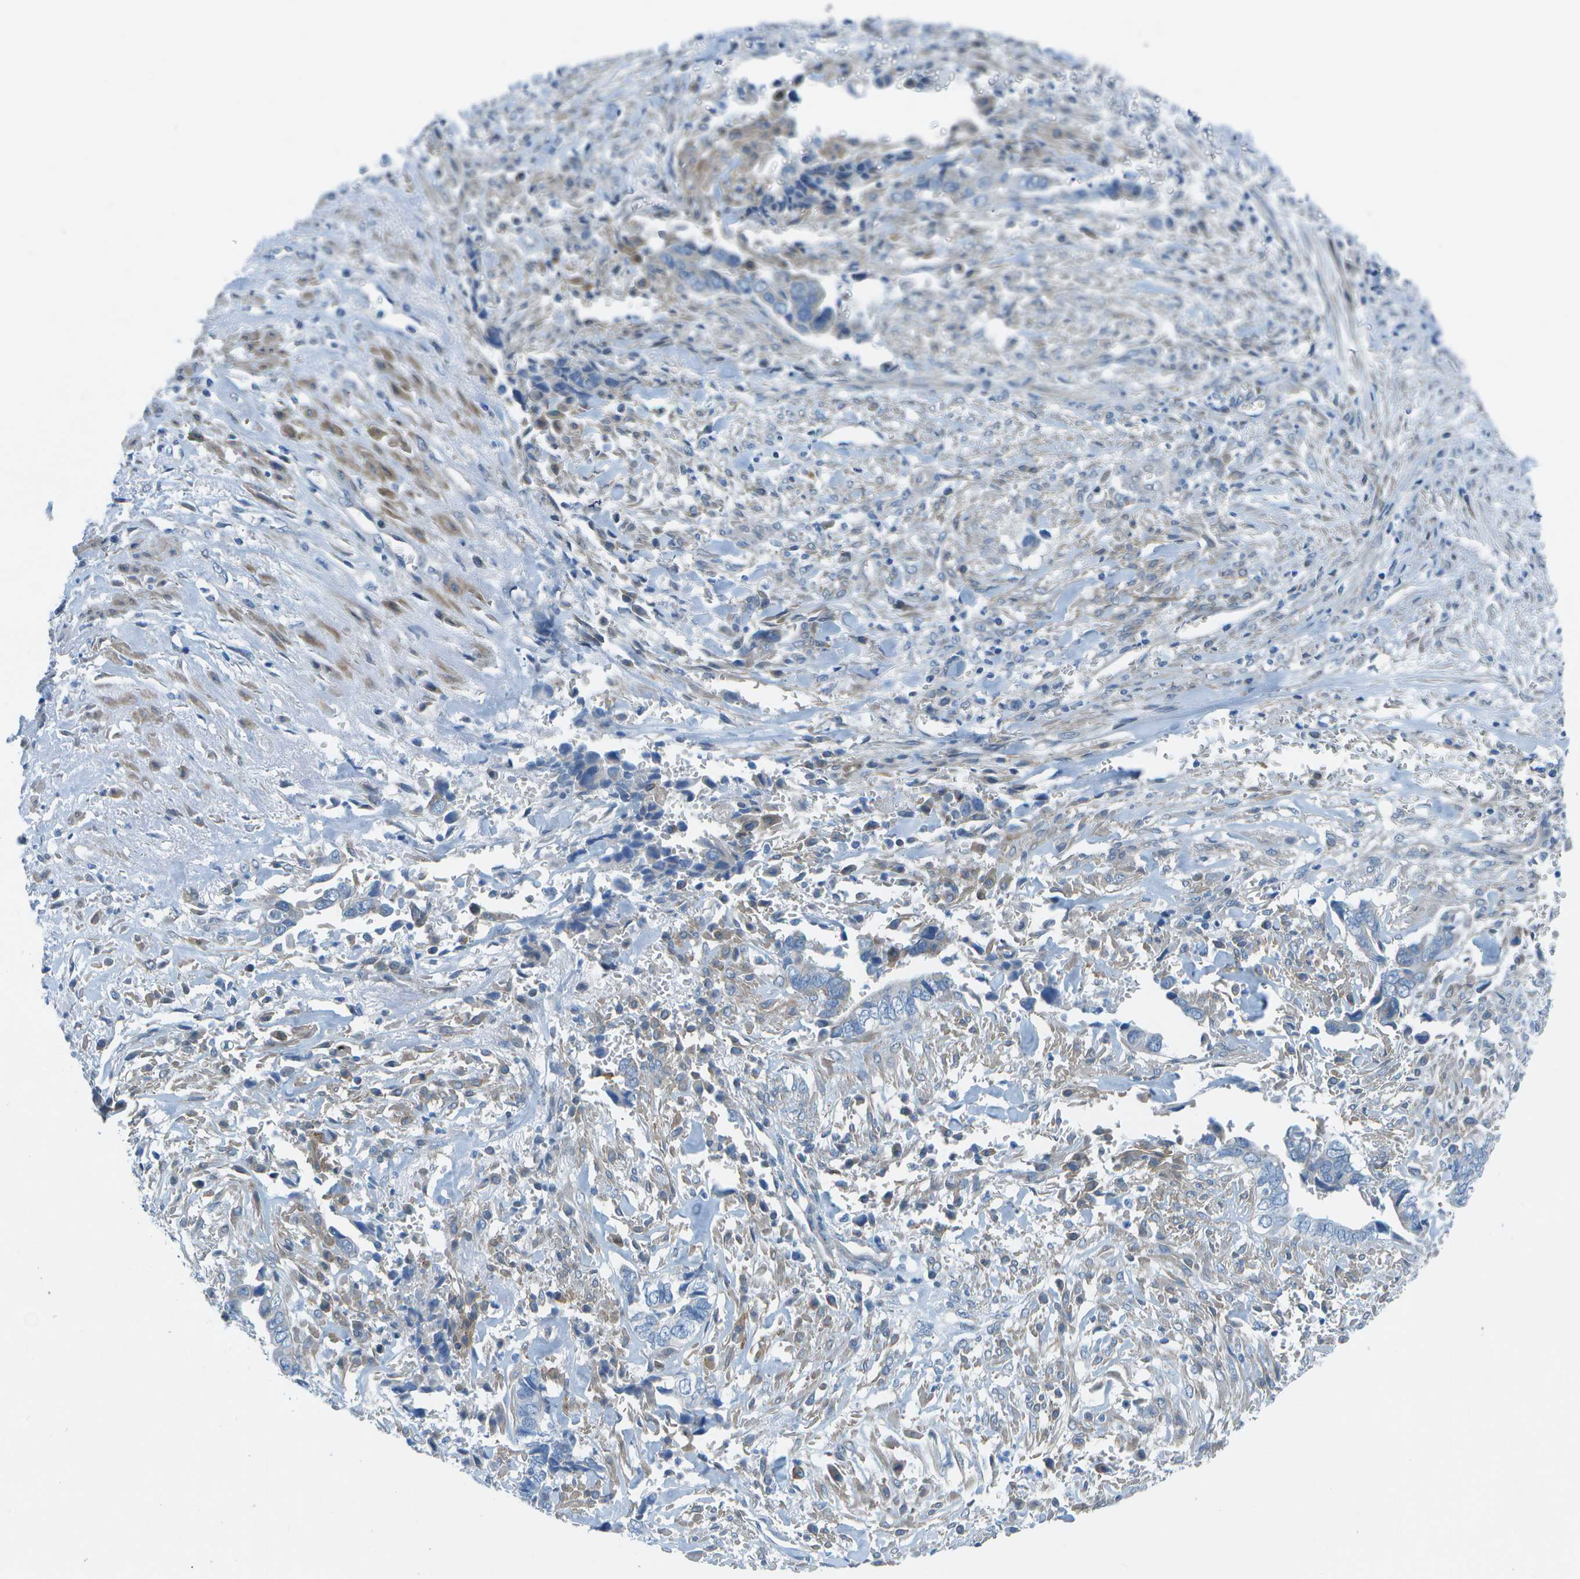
{"staining": {"intensity": "weak", "quantity": "<25%", "location": "cytoplasmic/membranous"}, "tissue": "liver cancer", "cell_type": "Tumor cells", "image_type": "cancer", "snomed": [{"axis": "morphology", "description": "Cholangiocarcinoma"}, {"axis": "topography", "description": "Liver"}], "caption": "Tumor cells are negative for brown protein staining in liver cholangiocarcinoma. (Immunohistochemistry (ihc), brightfield microscopy, high magnification).", "gene": "SORBS3", "patient": {"sex": "female", "age": 79}}